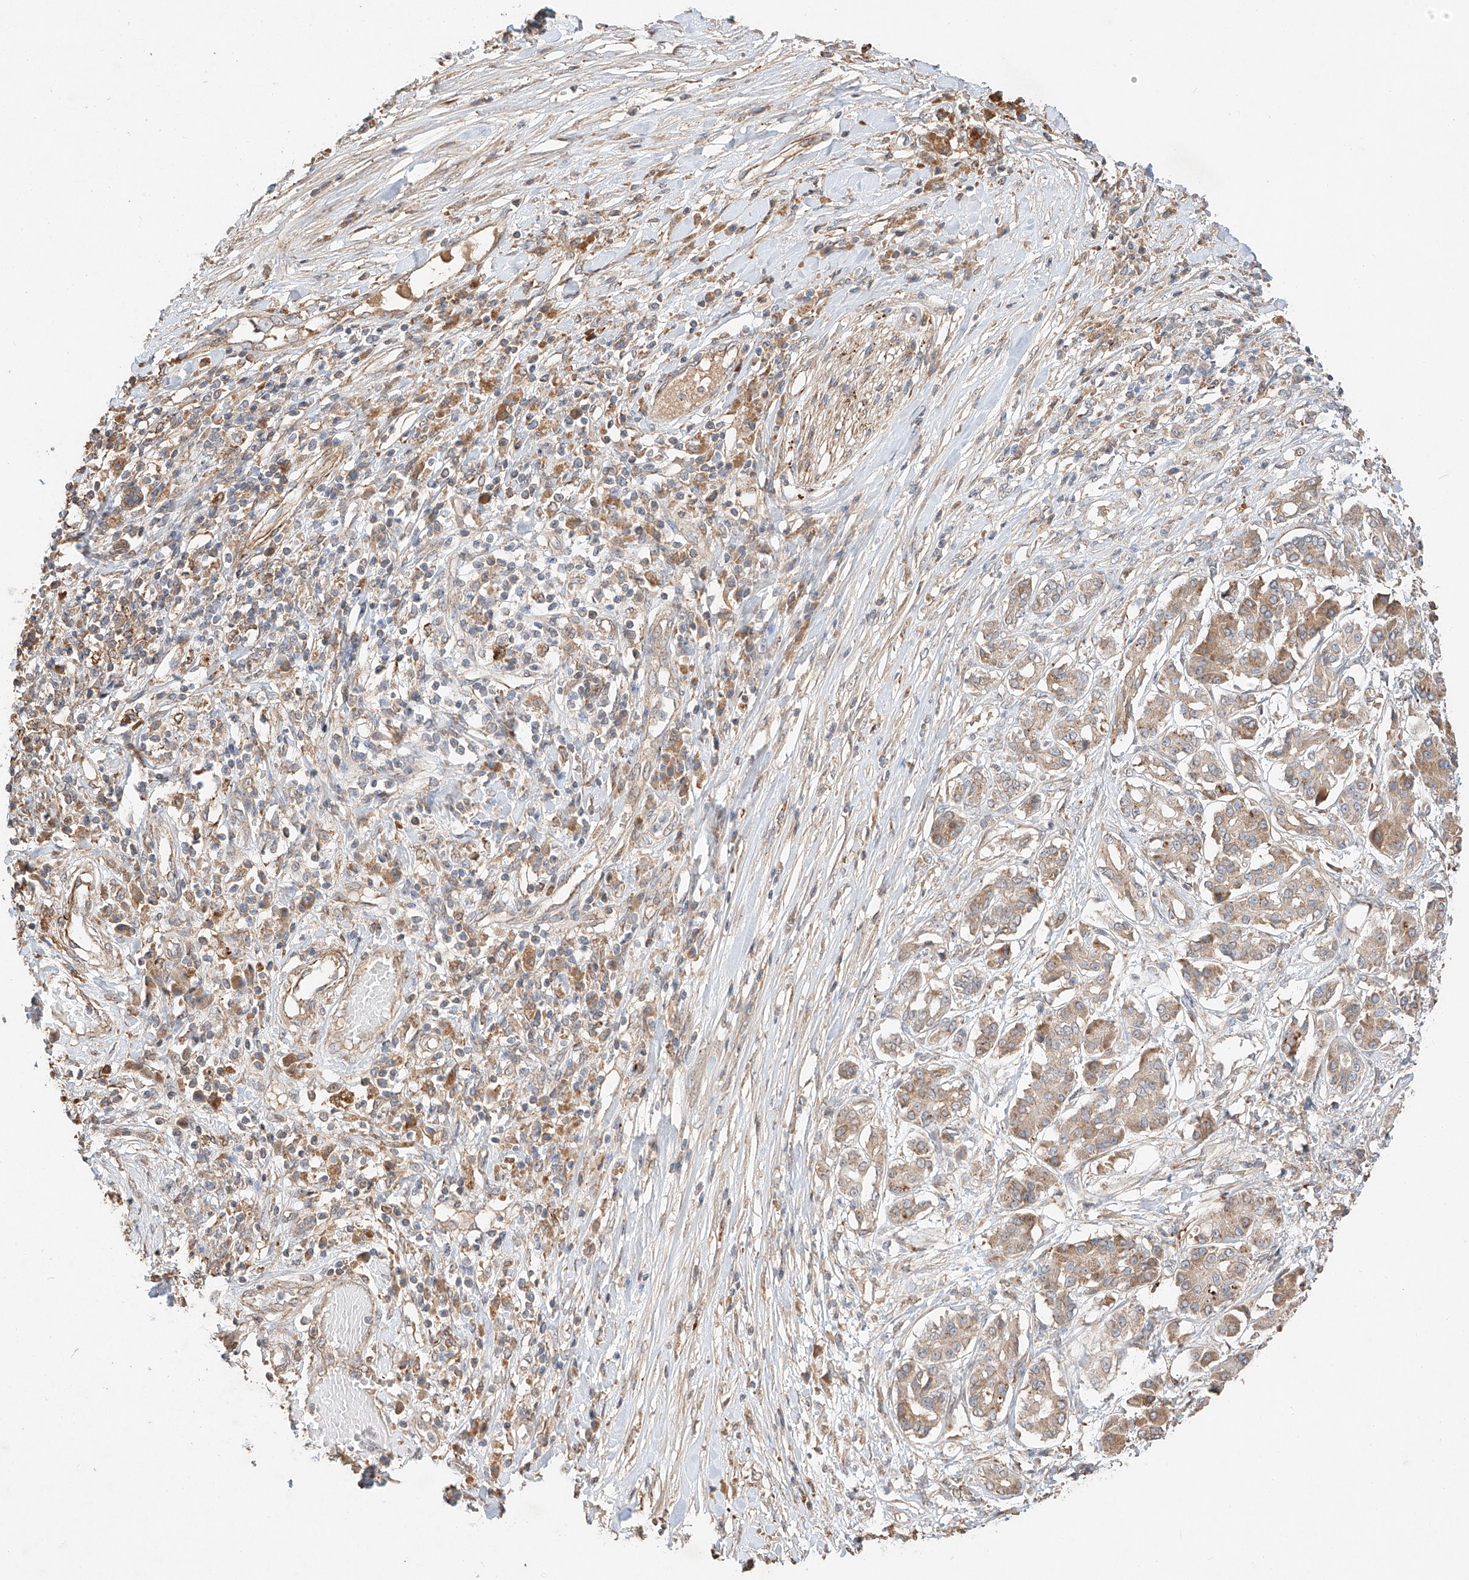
{"staining": {"intensity": "weak", "quantity": ">75%", "location": "cytoplasmic/membranous"}, "tissue": "pancreatic cancer", "cell_type": "Tumor cells", "image_type": "cancer", "snomed": [{"axis": "morphology", "description": "Adenocarcinoma, NOS"}, {"axis": "topography", "description": "Pancreas"}], "caption": "Protein expression analysis of human pancreatic adenocarcinoma reveals weak cytoplasmic/membranous staining in about >75% of tumor cells.", "gene": "SUSD6", "patient": {"sex": "female", "age": 56}}